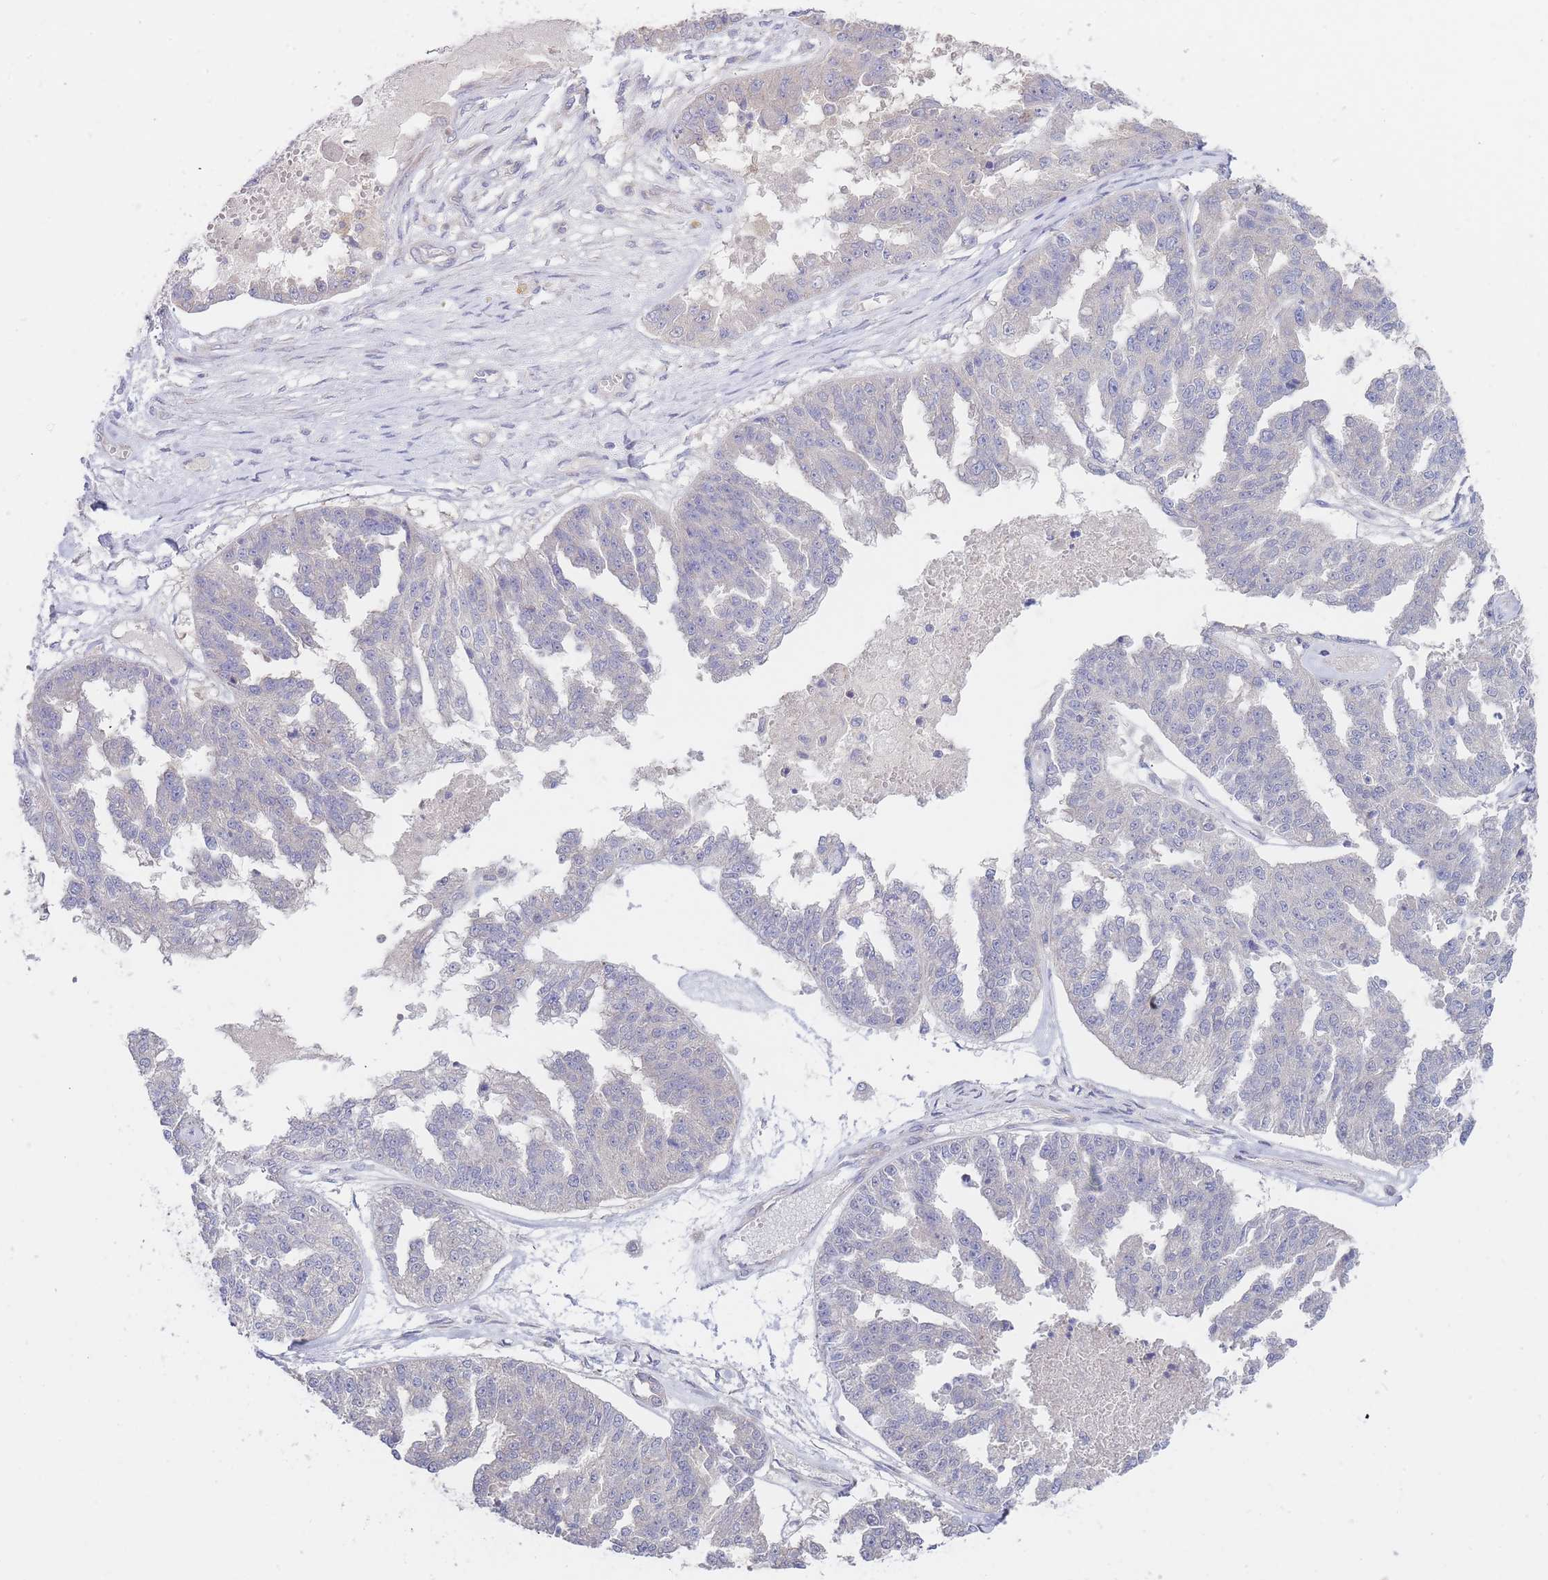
{"staining": {"intensity": "negative", "quantity": "none", "location": "none"}, "tissue": "ovarian cancer", "cell_type": "Tumor cells", "image_type": "cancer", "snomed": [{"axis": "morphology", "description": "Cystadenocarcinoma, serous, NOS"}, {"axis": "topography", "description": "Ovary"}], "caption": "The image shows no staining of tumor cells in serous cystadenocarcinoma (ovarian).", "gene": "ZNF281", "patient": {"sex": "female", "age": 58}}